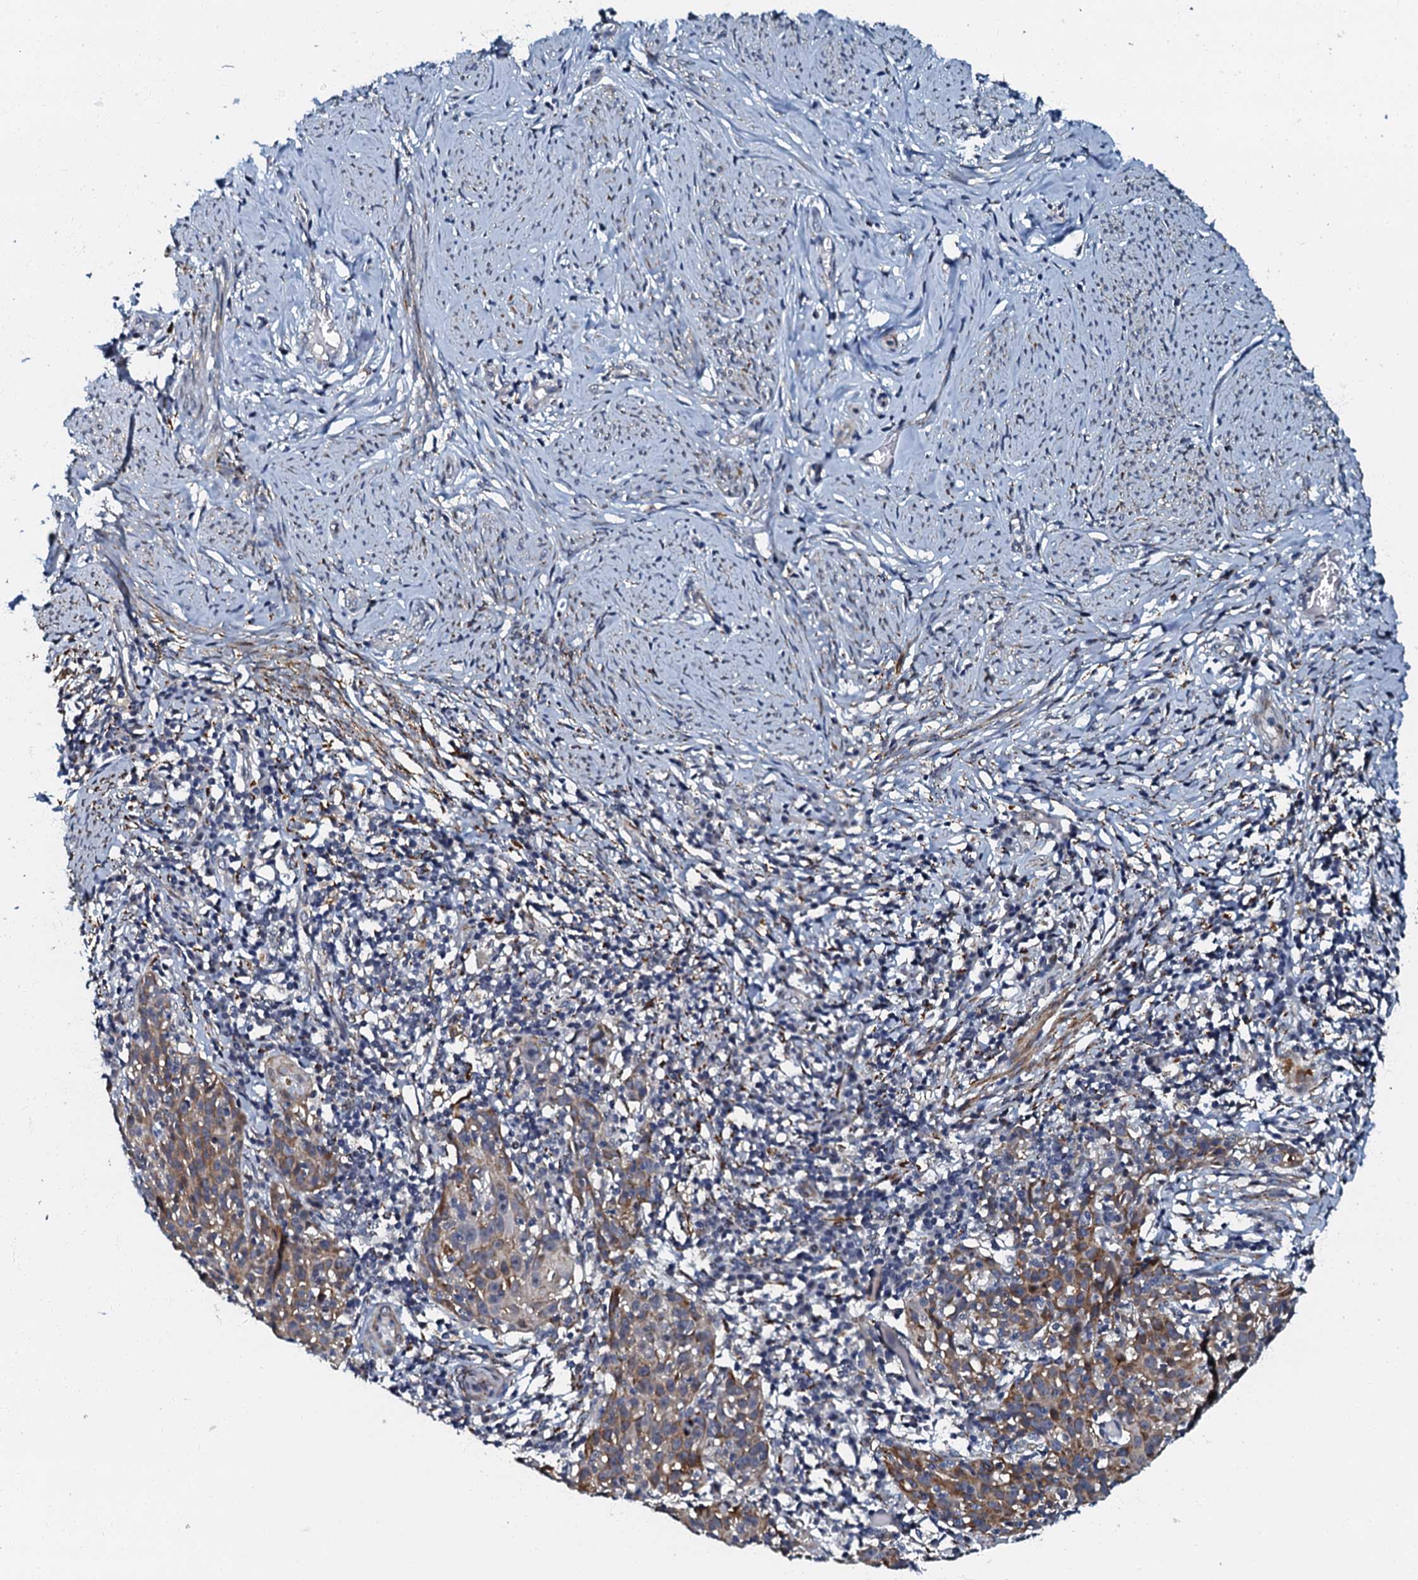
{"staining": {"intensity": "moderate", "quantity": "25%-75%", "location": "cytoplasmic/membranous"}, "tissue": "cervical cancer", "cell_type": "Tumor cells", "image_type": "cancer", "snomed": [{"axis": "morphology", "description": "Squamous cell carcinoma, NOS"}, {"axis": "topography", "description": "Cervix"}], "caption": "Immunohistochemical staining of human squamous cell carcinoma (cervical) exhibits medium levels of moderate cytoplasmic/membranous expression in approximately 25%-75% of tumor cells. (Stains: DAB in brown, nuclei in blue, Microscopy: brightfield microscopy at high magnification).", "gene": "OLAH", "patient": {"sex": "female", "age": 50}}